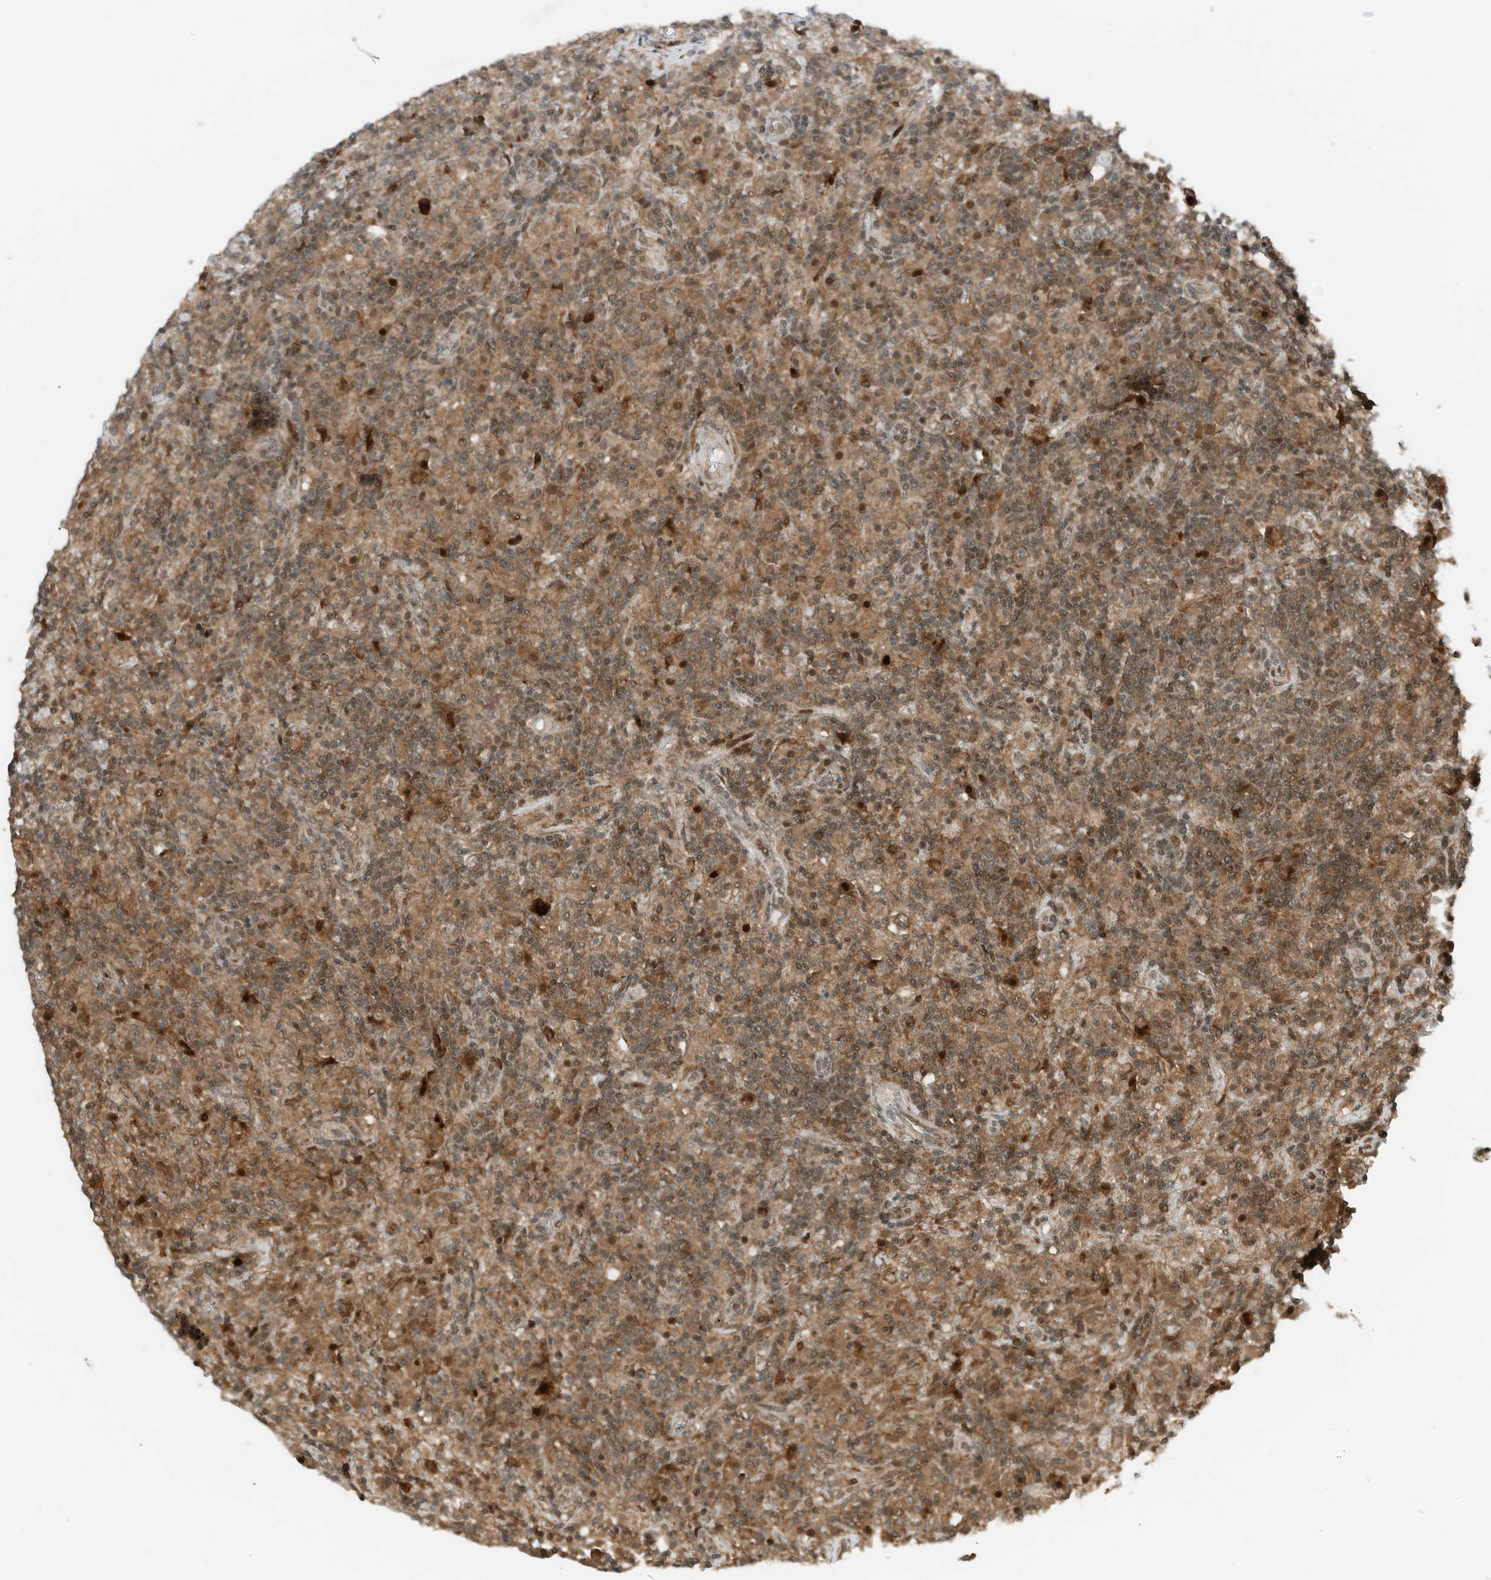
{"staining": {"intensity": "moderate", "quantity": ">75%", "location": "cytoplasmic/membranous"}, "tissue": "lymphoma", "cell_type": "Tumor cells", "image_type": "cancer", "snomed": [{"axis": "morphology", "description": "Hodgkin's disease, NOS"}, {"axis": "topography", "description": "Lymph node"}], "caption": "Immunohistochemistry (IHC) staining of Hodgkin's disease, which demonstrates medium levels of moderate cytoplasmic/membranous positivity in about >75% of tumor cells indicating moderate cytoplasmic/membranous protein staining. The staining was performed using DAB (brown) for protein detection and nuclei were counterstained in hematoxylin (blue).", "gene": "RMND1", "patient": {"sex": "male", "age": 70}}